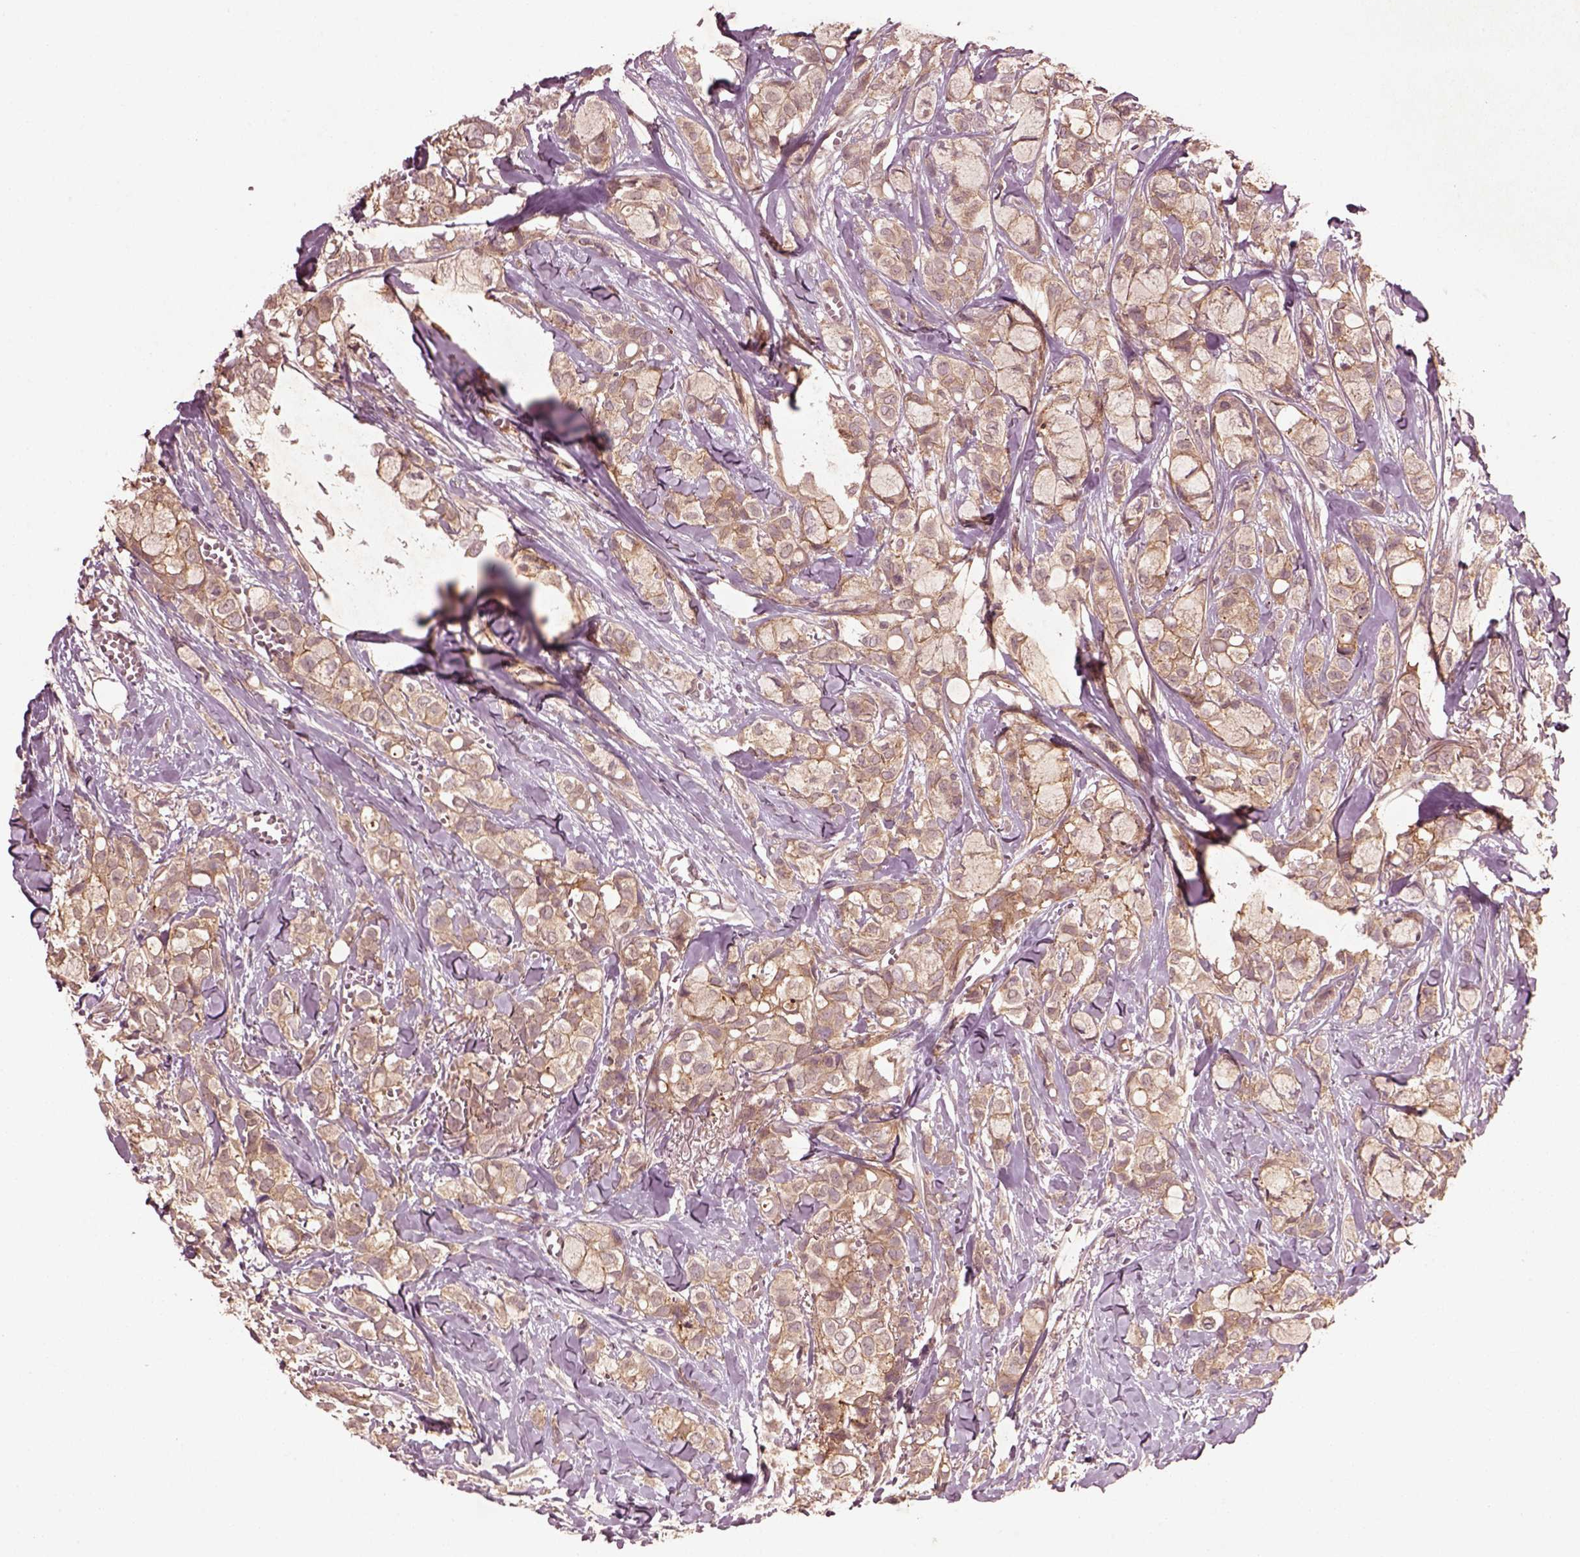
{"staining": {"intensity": "moderate", "quantity": ">75%", "location": "cytoplasmic/membranous"}, "tissue": "breast cancer", "cell_type": "Tumor cells", "image_type": "cancer", "snomed": [{"axis": "morphology", "description": "Duct carcinoma"}, {"axis": "topography", "description": "Breast"}], "caption": "Immunohistochemical staining of breast cancer shows medium levels of moderate cytoplasmic/membranous protein staining in approximately >75% of tumor cells.", "gene": "FAM234A", "patient": {"sex": "female", "age": 85}}